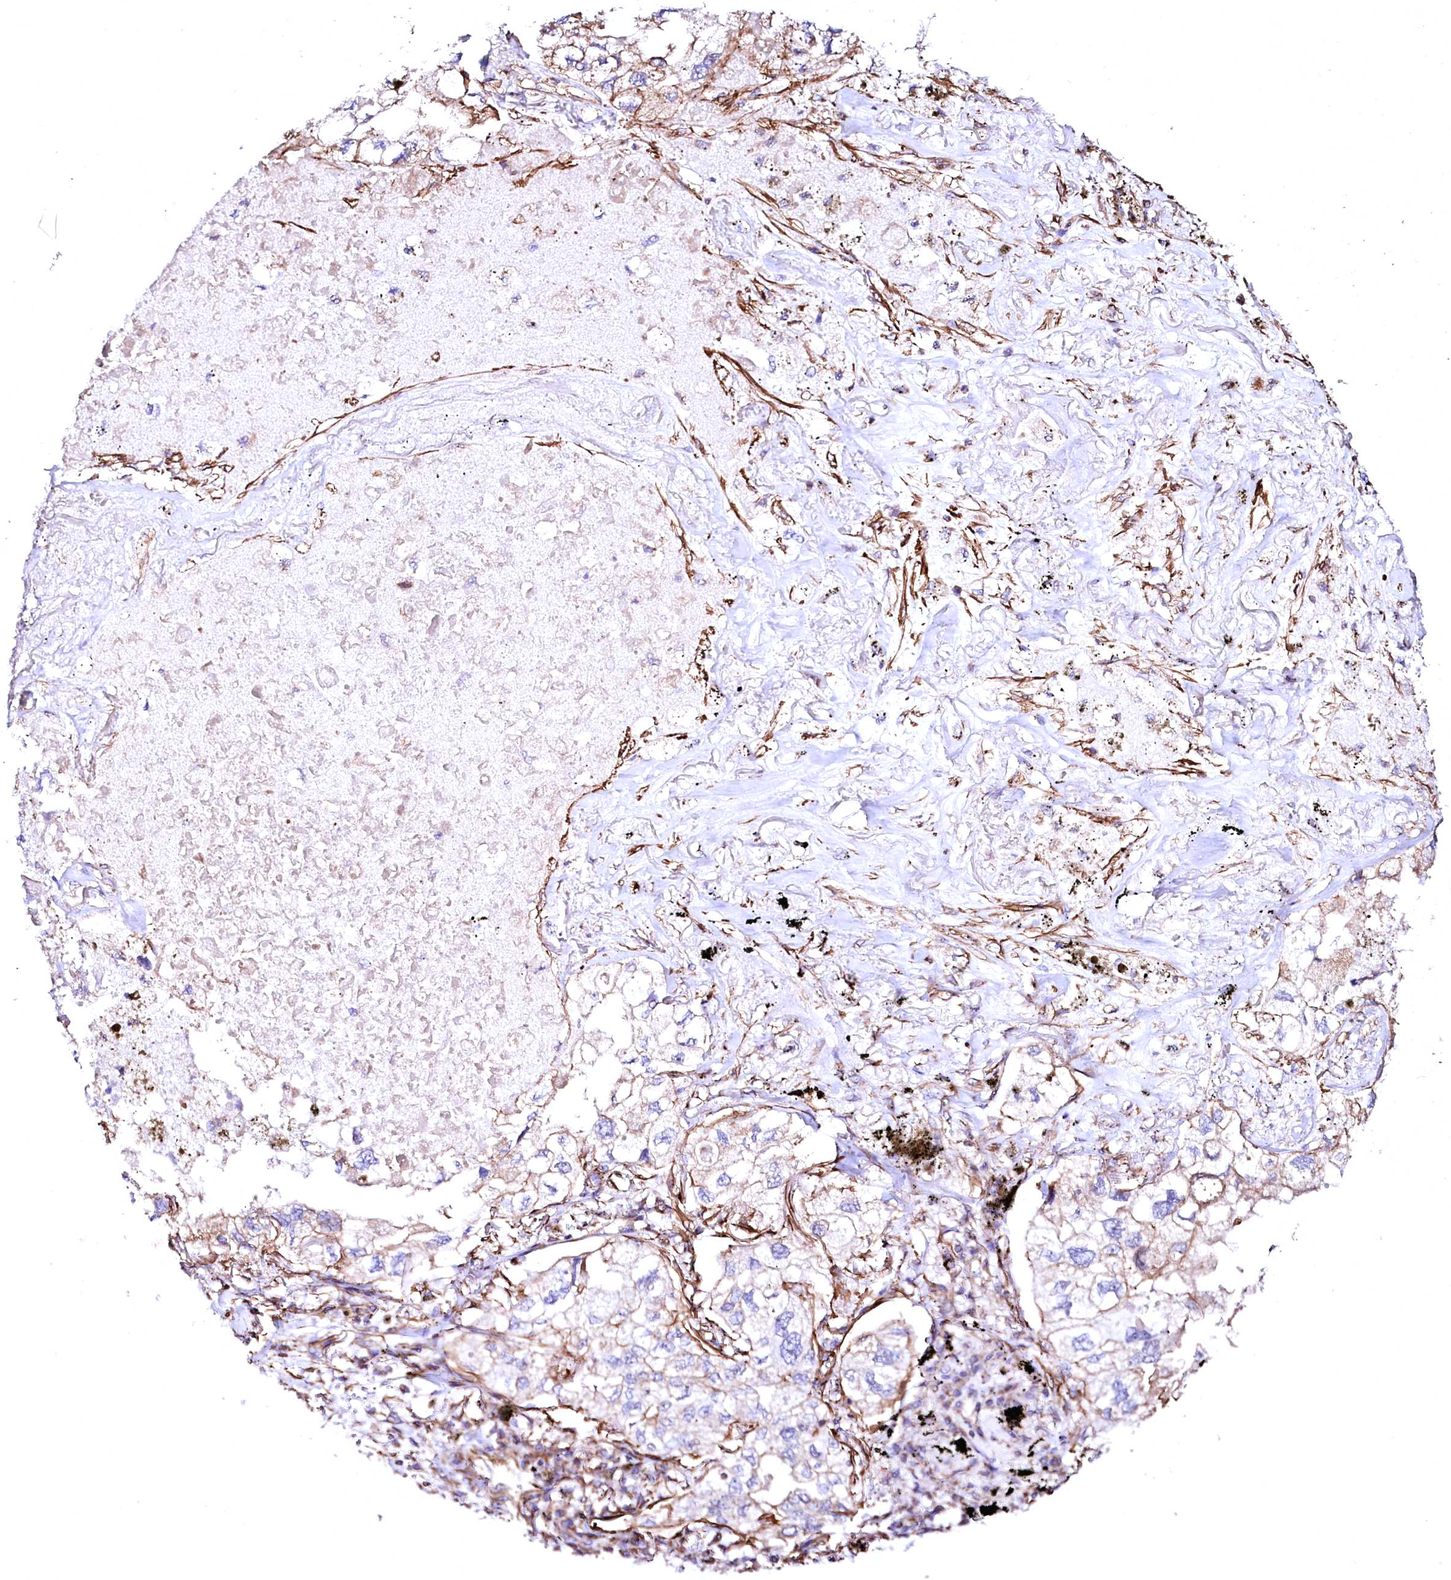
{"staining": {"intensity": "moderate", "quantity": "25%-75%", "location": "cytoplasmic/membranous"}, "tissue": "lung cancer", "cell_type": "Tumor cells", "image_type": "cancer", "snomed": [{"axis": "morphology", "description": "Adenocarcinoma, NOS"}, {"axis": "topography", "description": "Lung"}], "caption": "A medium amount of moderate cytoplasmic/membranous positivity is seen in about 25%-75% of tumor cells in lung adenocarcinoma tissue.", "gene": "GPR176", "patient": {"sex": "male", "age": 65}}